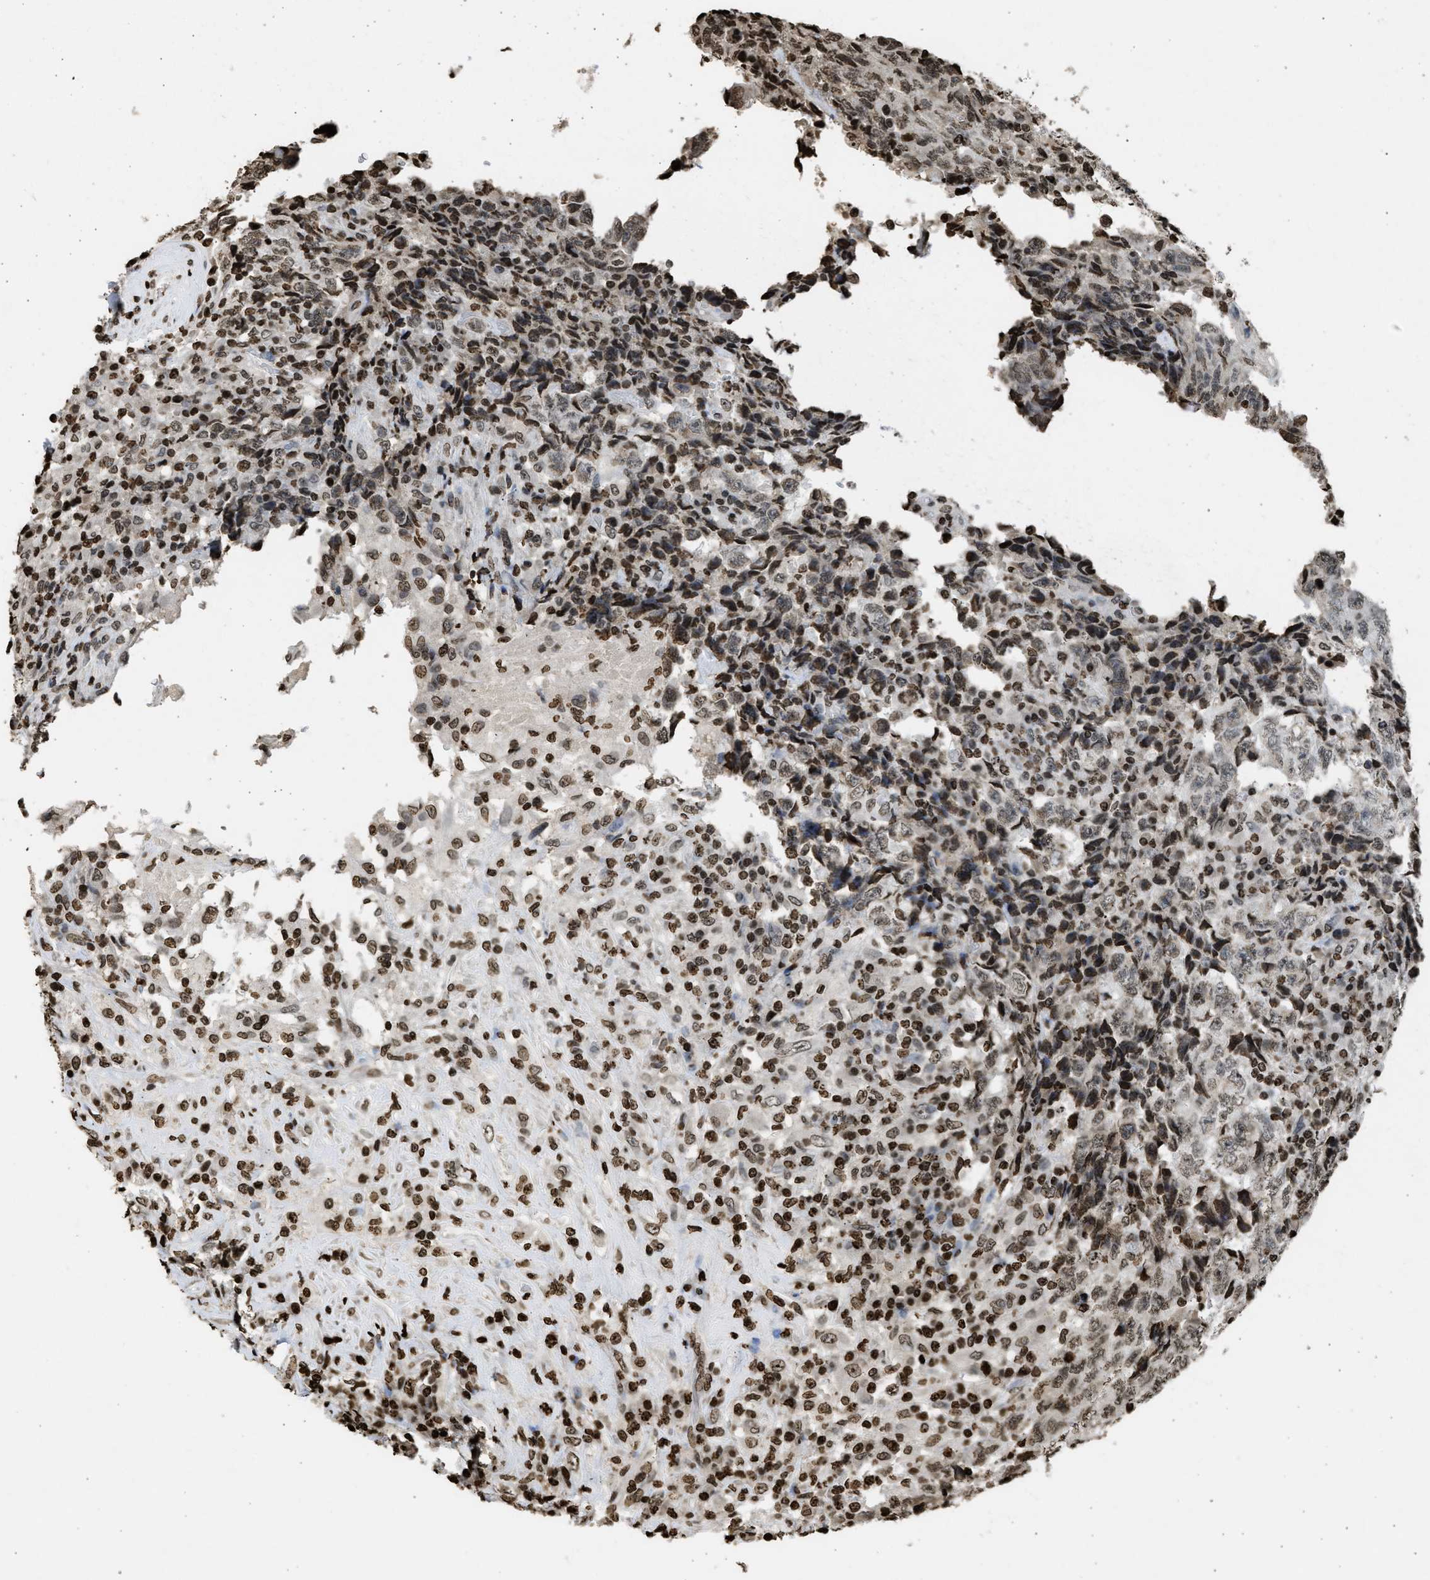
{"staining": {"intensity": "weak", "quantity": ">75%", "location": "nuclear"}, "tissue": "testis cancer", "cell_type": "Tumor cells", "image_type": "cancer", "snomed": [{"axis": "morphology", "description": "Necrosis, NOS"}, {"axis": "morphology", "description": "Carcinoma, Embryonal, NOS"}, {"axis": "topography", "description": "Testis"}], "caption": "Protein positivity by immunohistochemistry (IHC) shows weak nuclear expression in about >75% of tumor cells in testis embryonal carcinoma.", "gene": "RRAGC", "patient": {"sex": "male", "age": 19}}